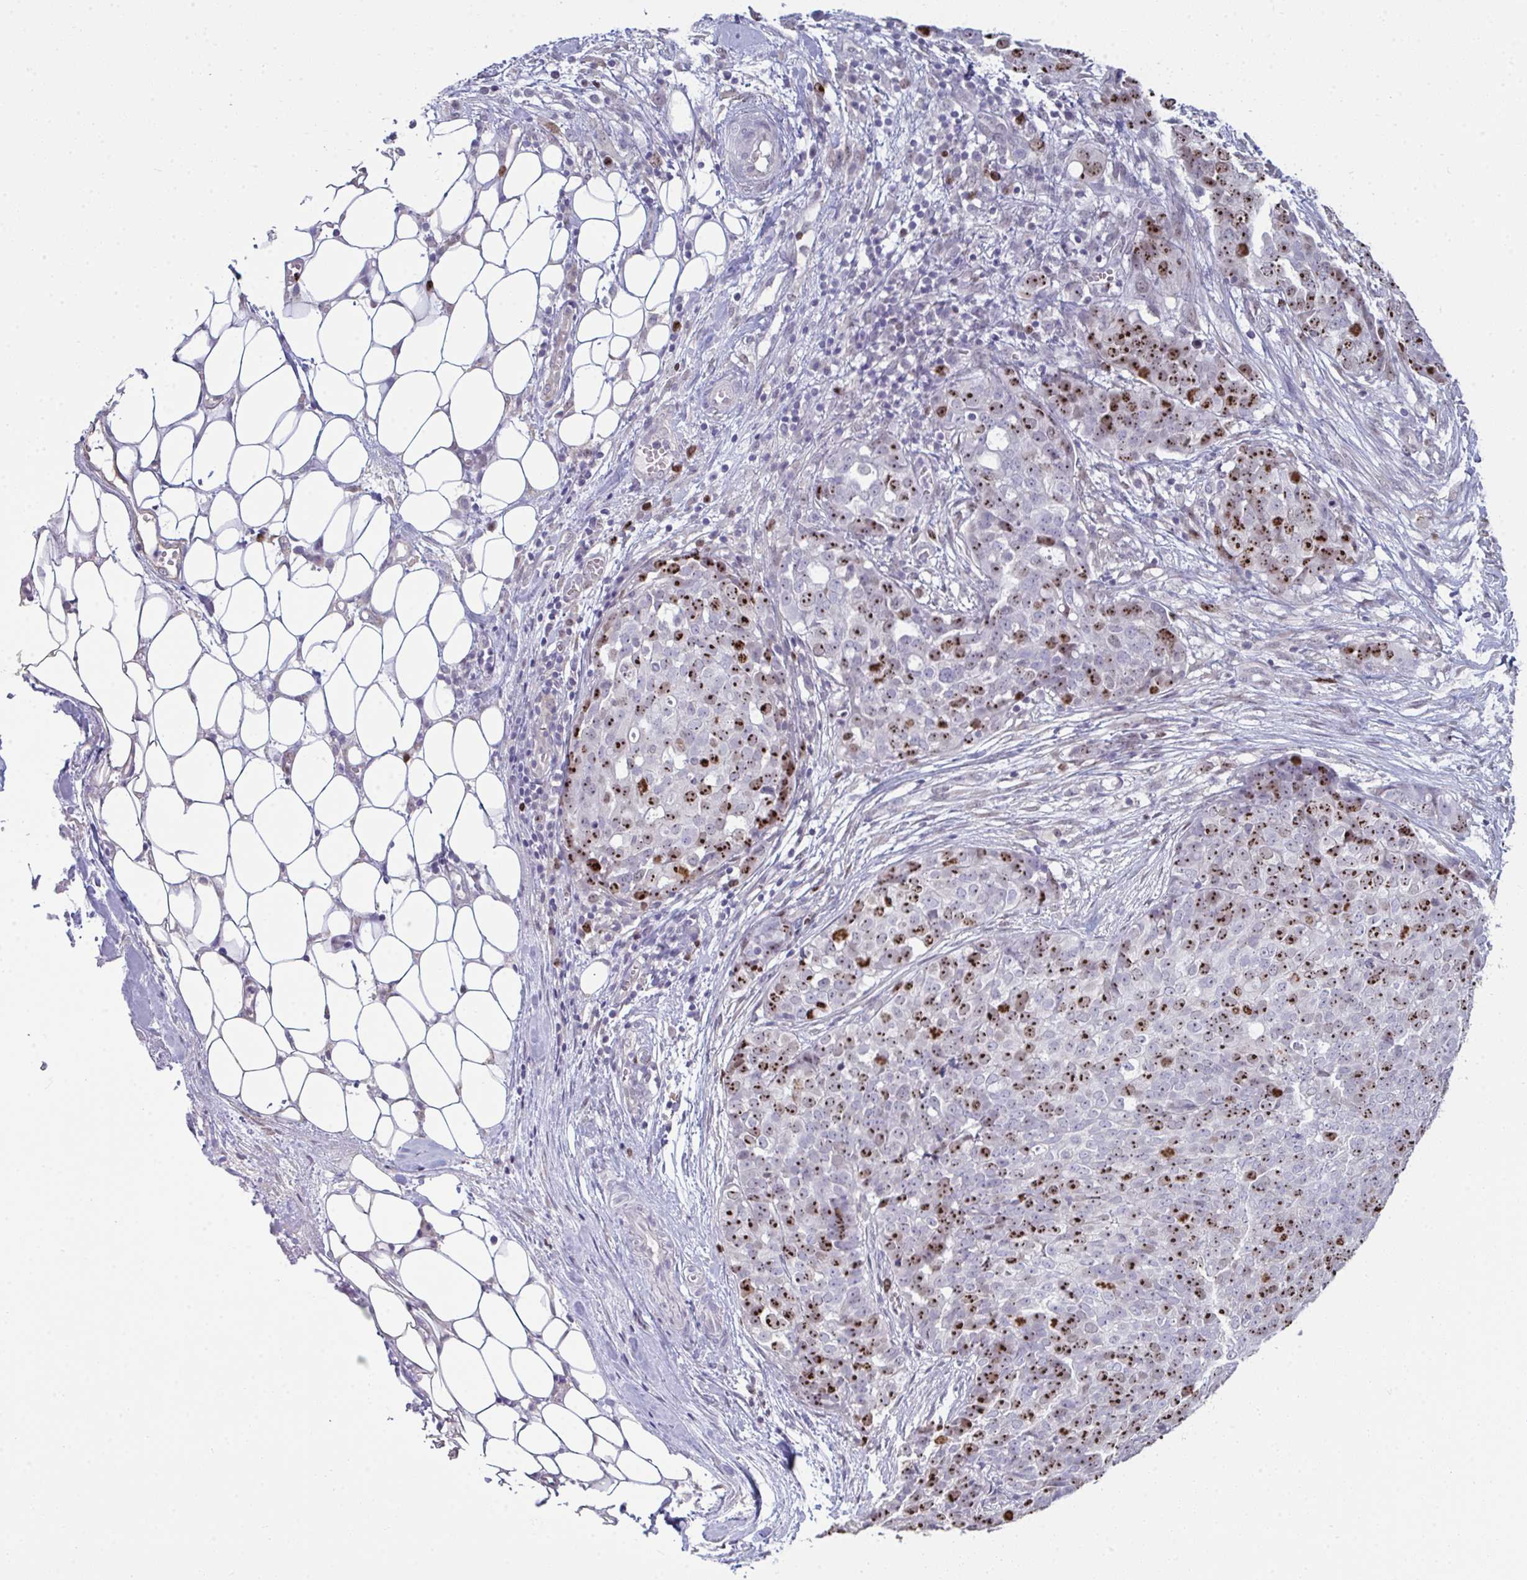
{"staining": {"intensity": "strong", "quantity": "25%-75%", "location": "nuclear"}, "tissue": "ovarian cancer", "cell_type": "Tumor cells", "image_type": "cancer", "snomed": [{"axis": "morphology", "description": "Cystadenocarcinoma, serous, NOS"}, {"axis": "topography", "description": "Soft tissue"}, {"axis": "topography", "description": "Ovary"}], "caption": "This image demonstrates immunohistochemistry (IHC) staining of human ovarian cancer (serous cystadenocarcinoma), with high strong nuclear staining in approximately 25%-75% of tumor cells.", "gene": "SETD7", "patient": {"sex": "female", "age": 57}}